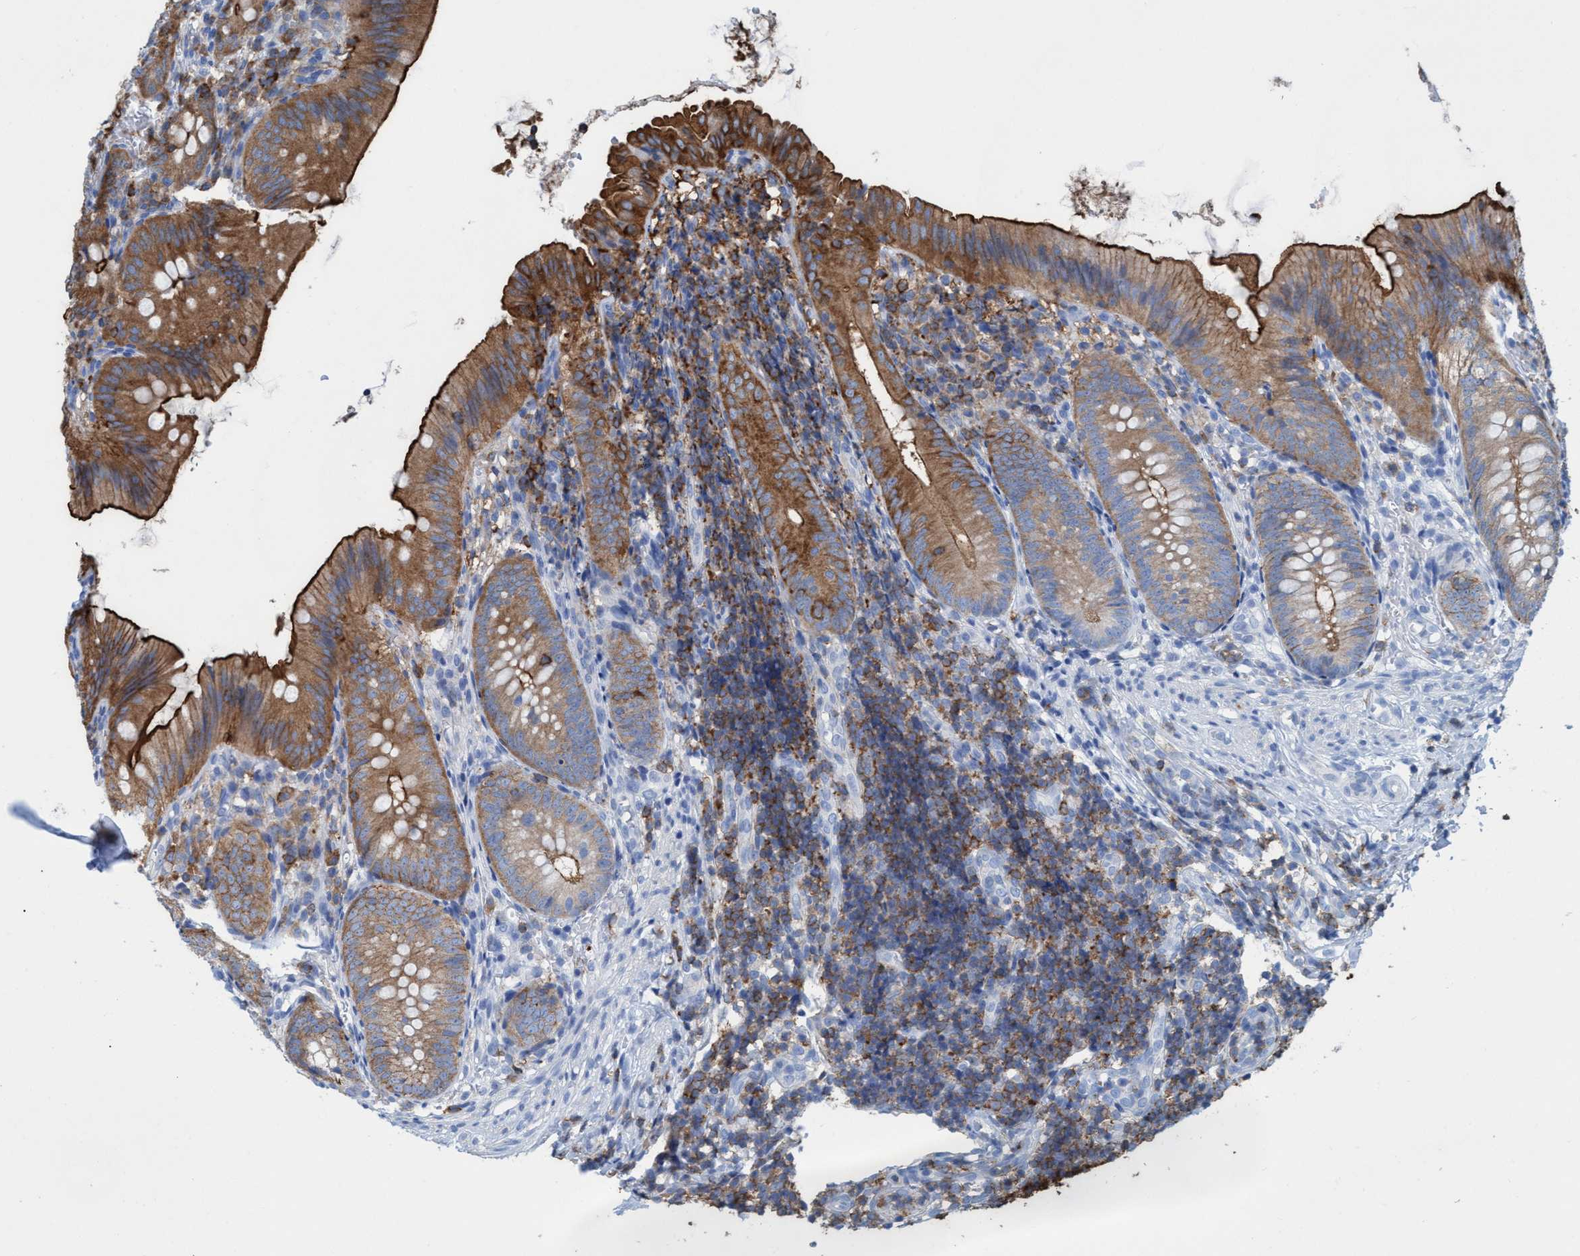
{"staining": {"intensity": "moderate", "quantity": ">75%", "location": "cytoplasmic/membranous"}, "tissue": "appendix", "cell_type": "Glandular cells", "image_type": "normal", "snomed": [{"axis": "morphology", "description": "Normal tissue, NOS"}, {"axis": "topography", "description": "Appendix"}], "caption": "Immunohistochemical staining of unremarkable human appendix displays >75% levels of moderate cytoplasmic/membranous protein expression in about >75% of glandular cells. The staining is performed using DAB brown chromogen to label protein expression. The nuclei are counter-stained blue using hematoxylin.", "gene": "EZR", "patient": {"sex": "male", "age": 1}}